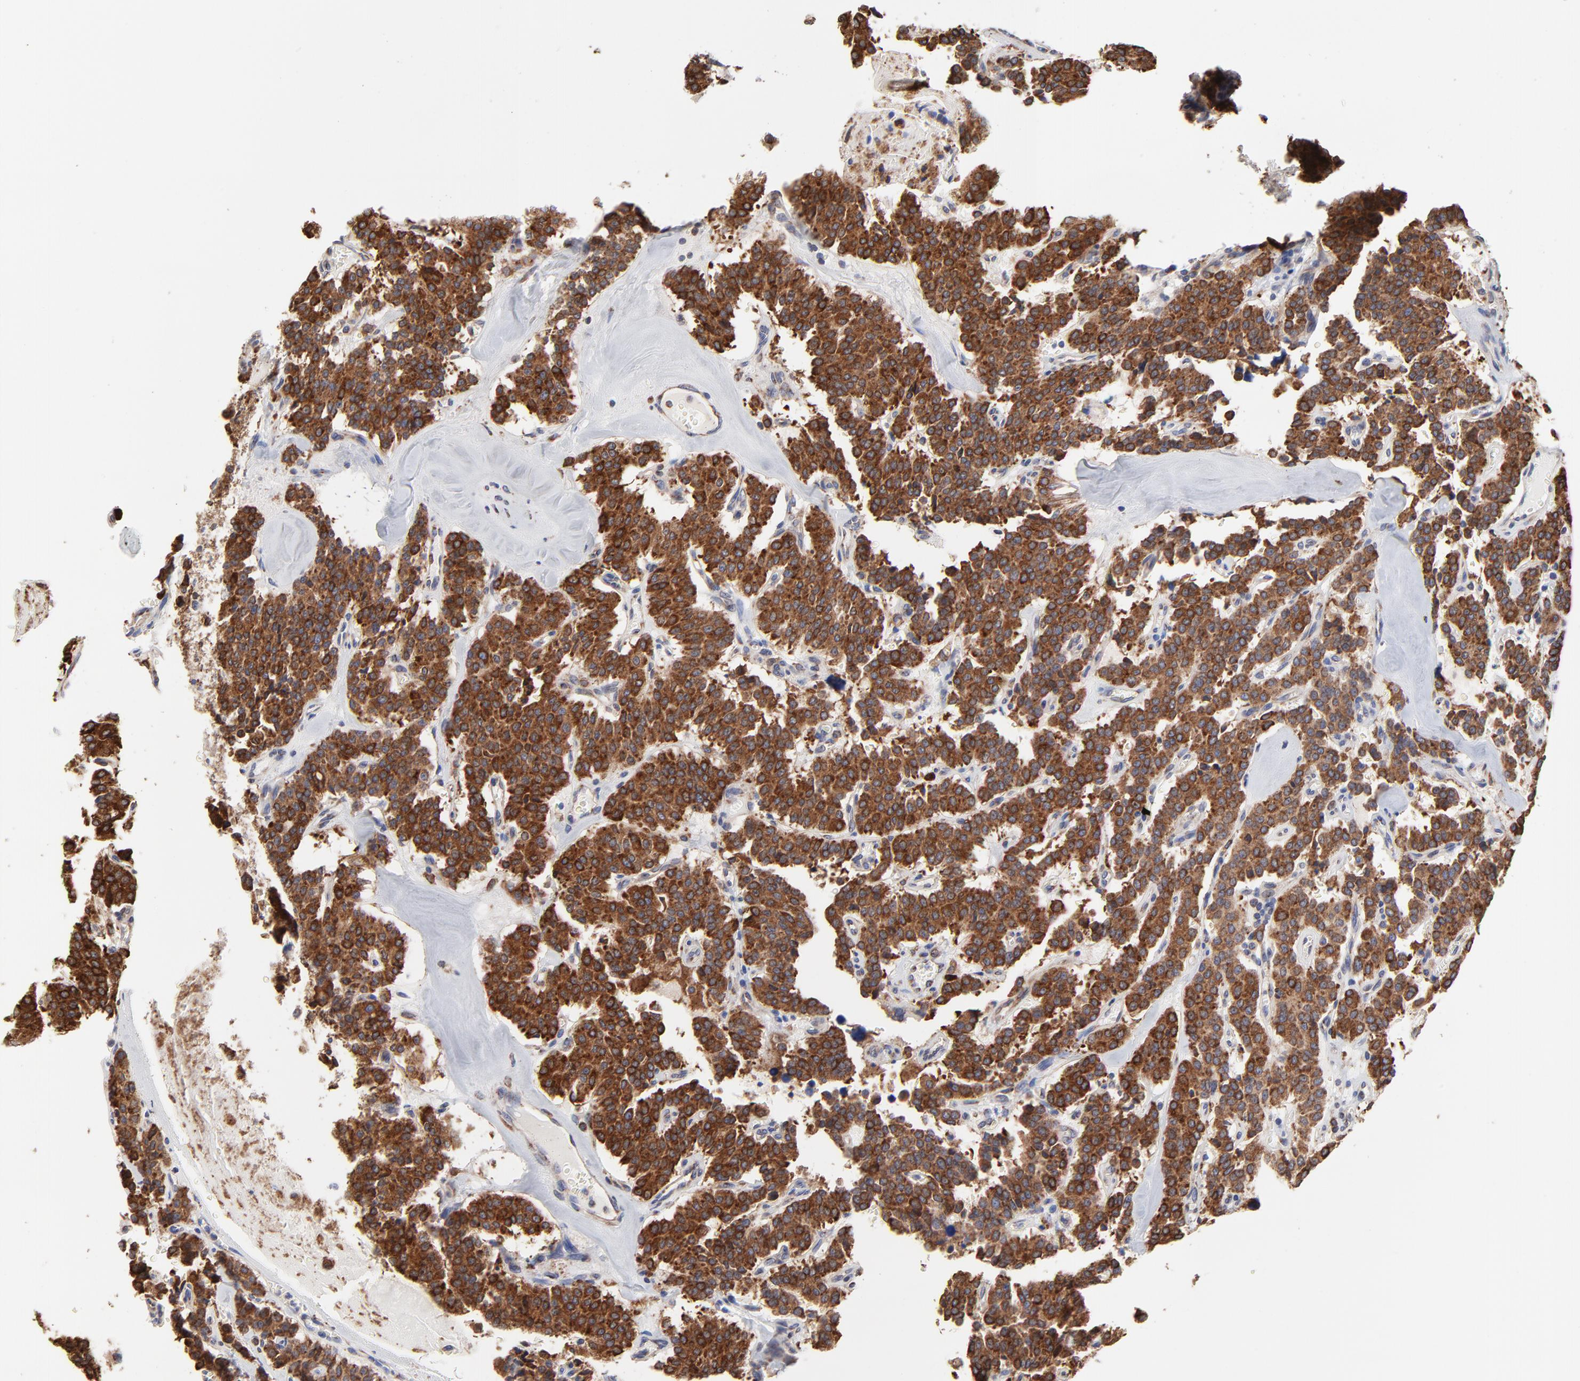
{"staining": {"intensity": "strong", "quantity": ">75%", "location": "cytoplasmic/membranous"}, "tissue": "carcinoid", "cell_type": "Tumor cells", "image_type": "cancer", "snomed": [{"axis": "morphology", "description": "Carcinoid, malignant, NOS"}, {"axis": "topography", "description": "Bronchus"}], "caption": "There is high levels of strong cytoplasmic/membranous positivity in tumor cells of malignant carcinoid, as demonstrated by immunohistochemical staining (brown color).", "gene": "LMAN1", "patient": {"sex": "male", "age": 55}}